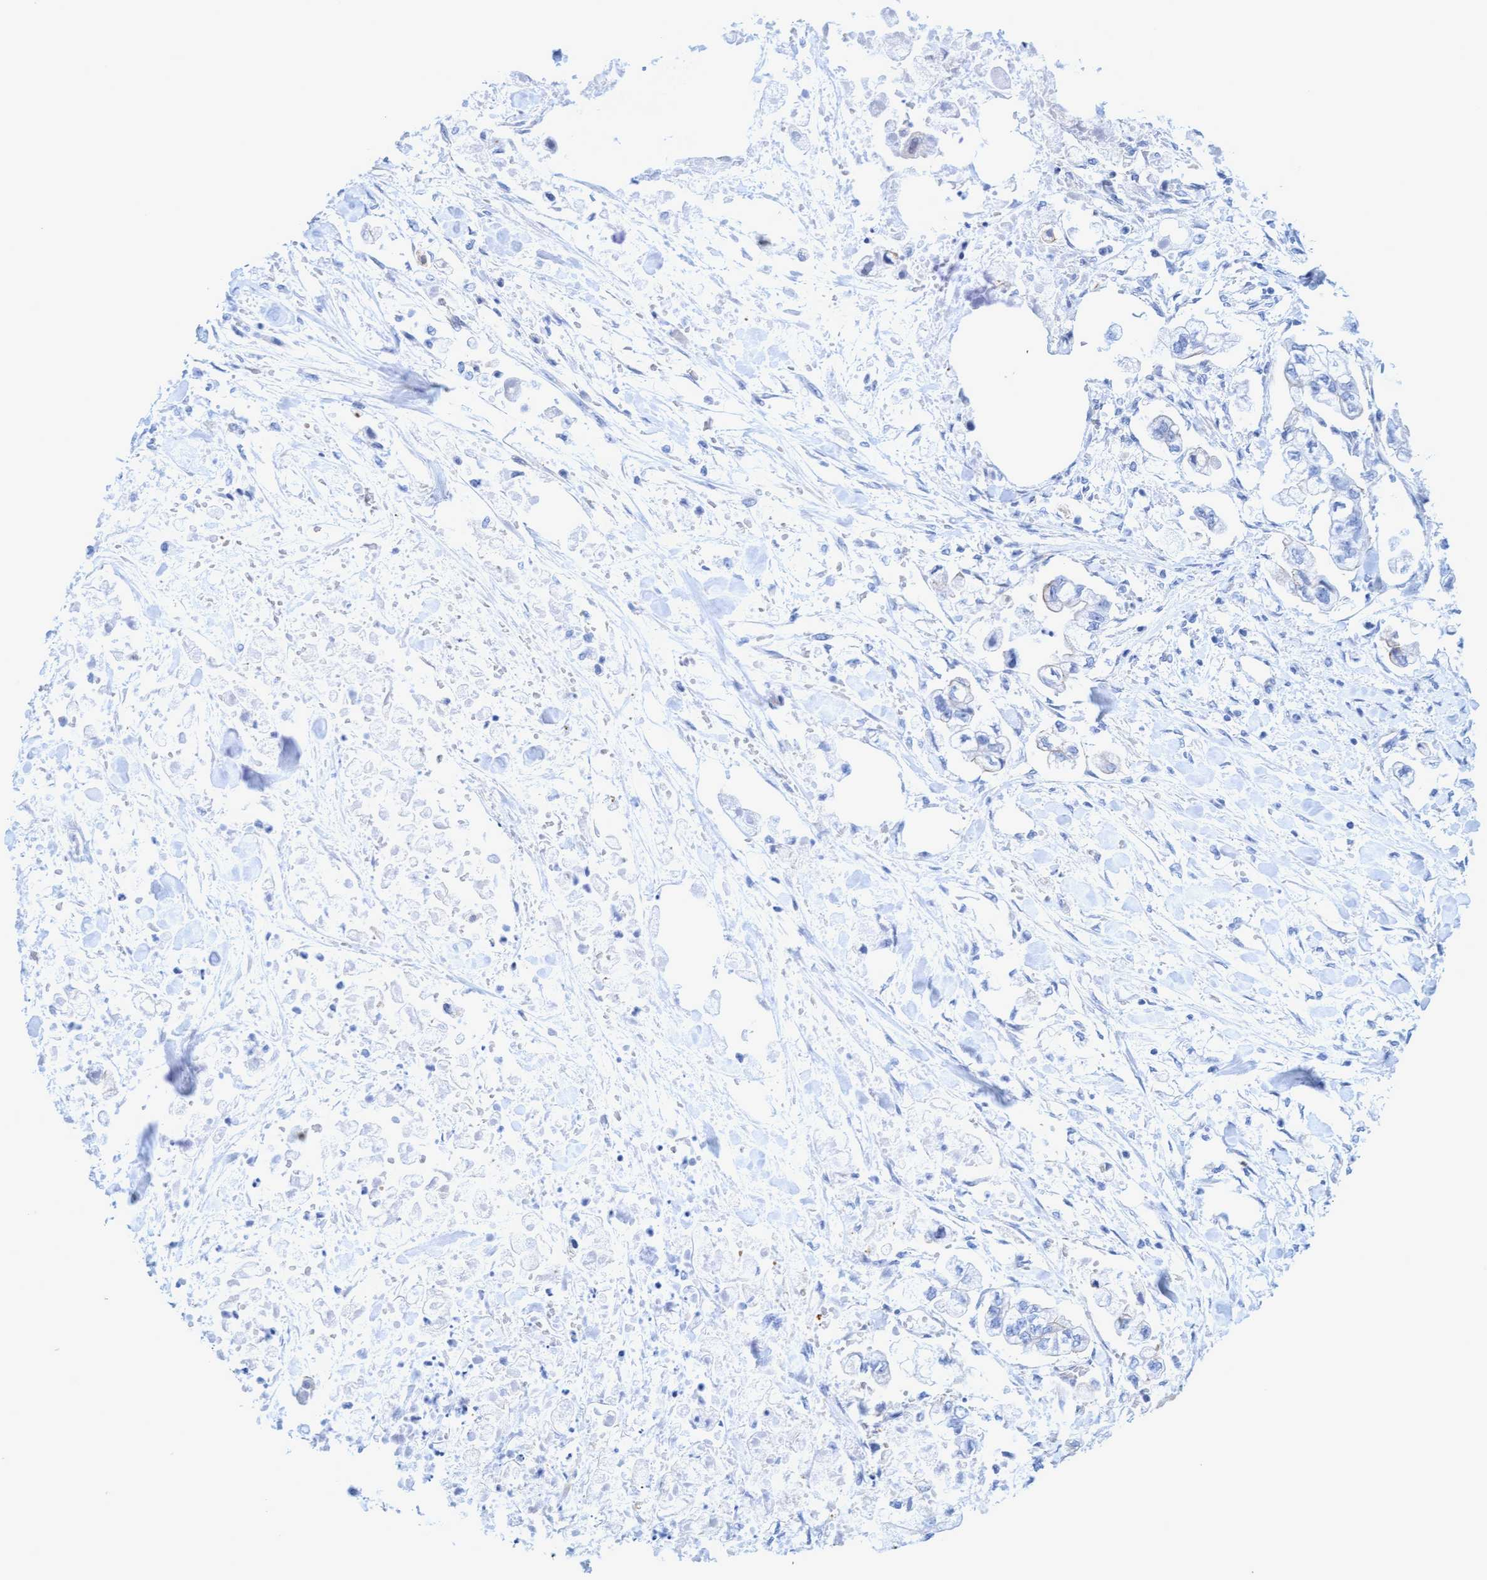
{"staining": {"intensity": "negative", "quantity": "none", "location": "none"}, "tissue": "stomach cancer", "cell_type": "Tumor cells", "image_type": "cancer", "snomed": [{"axis": "morphology", "description": "Normal tissue, NOS"}, {"axis": "morphology", "description": "Adenocarcinoma, NOS"}, {"axis": "topography", "description": "Stomach"}], "caption": "The histopathology image exhibits no significant staining in tumor cells of stomach cancer (adenocarcinoma). Brightfield microscopy of IHC stained with DAB (brown) and hematoxylin (blue), captured at high magnification.", "gene": "MTFR1", "patient": {"sex": "male", "age": 62}}